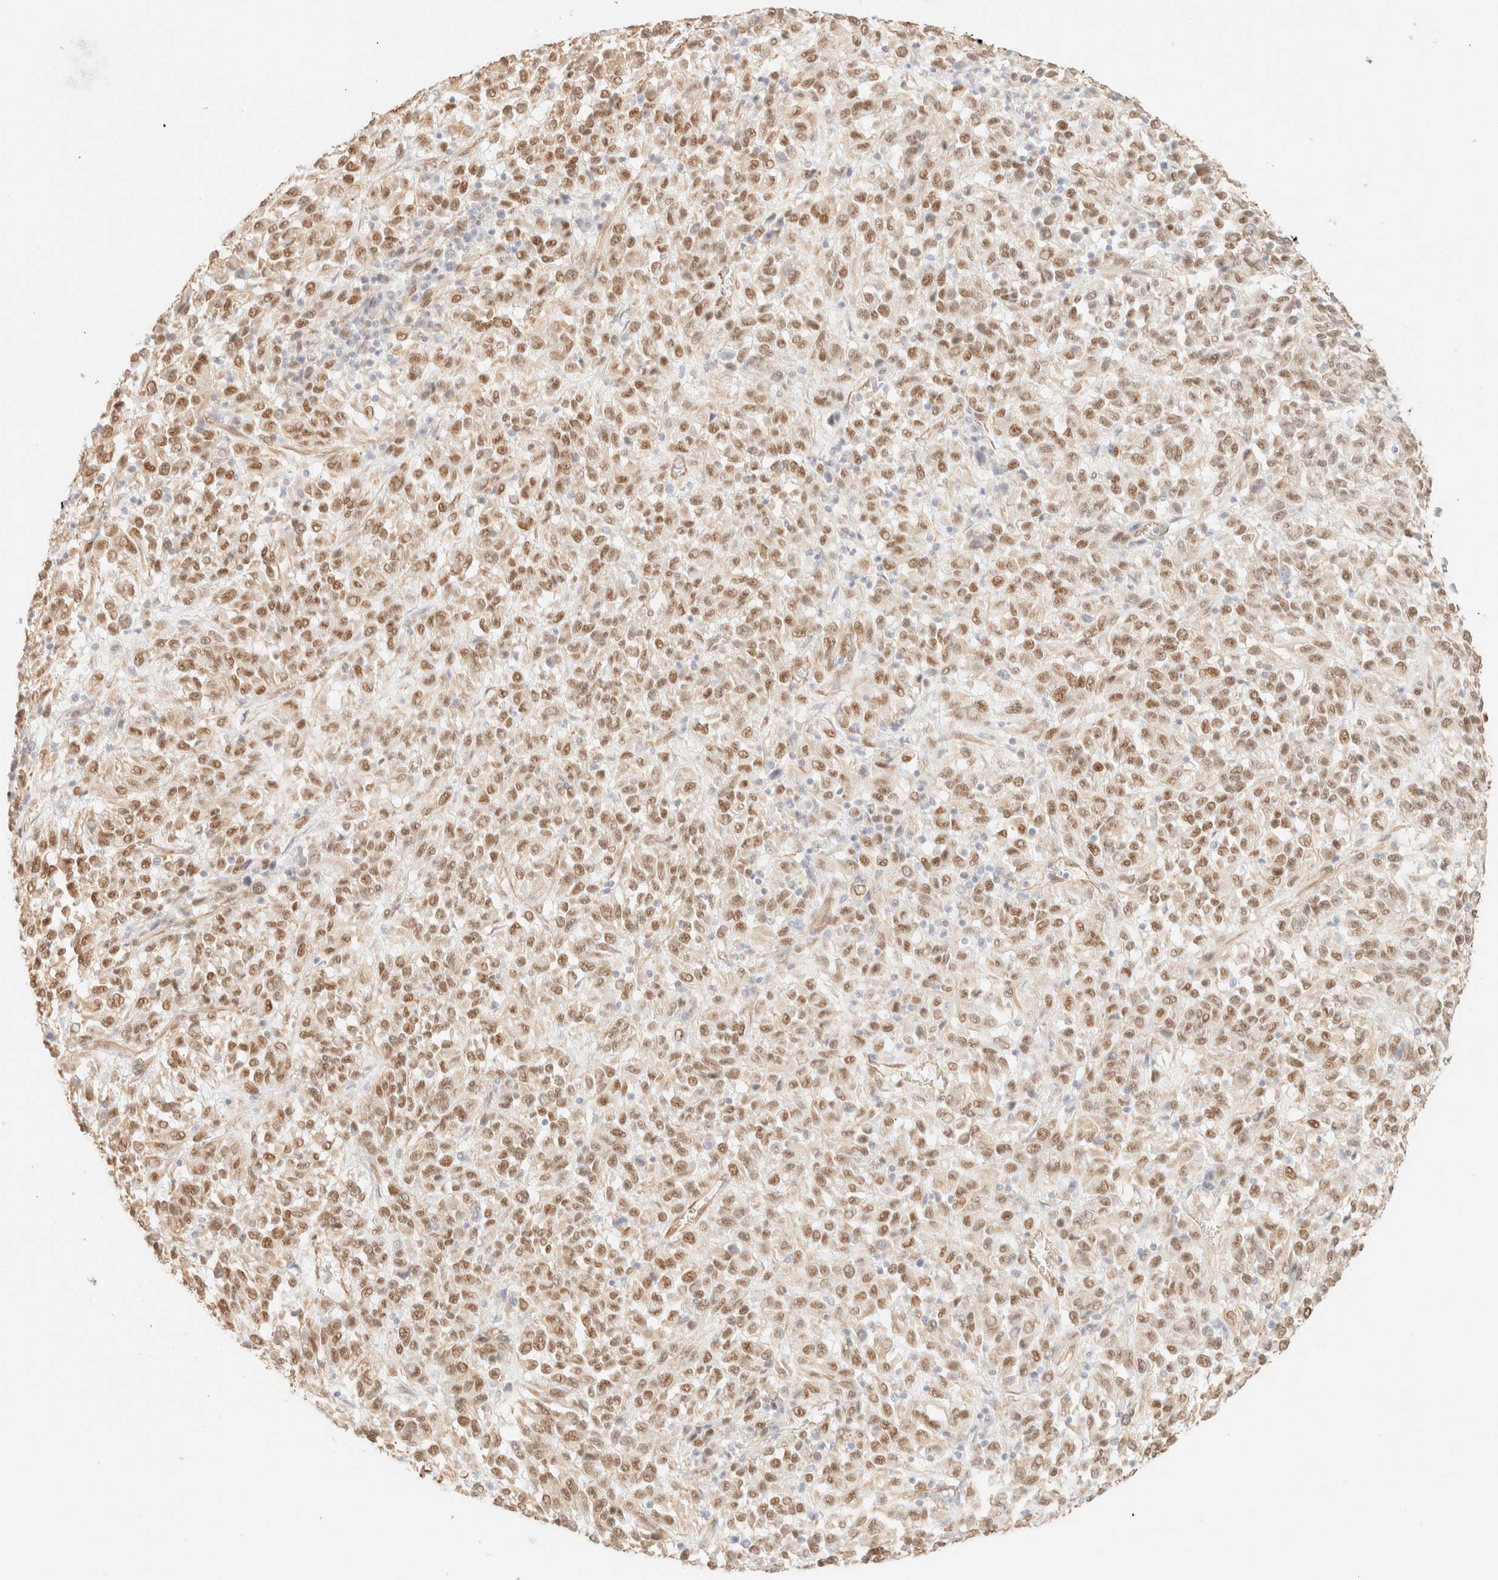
{"staining": {"intensity": "moderate", "quantity": ">75%", "location": "nuclear"}, "tissue": "melanoma", "cell_type": "Tumor cells", "image_type": "cancer", "snomed": [{"axis": "morphology", "description": "Malignant melanoma, Metastatic site"}, {"axis": "topography", "description": "Lung"}], "caption": "Immunohistochemistry (IHC) staining of melanoma, which shows medium levels of moderate nuclear expression in about >75% of tumor cells indicating moderate nuclear protein positivity. The staining was performed using DAB (brown) for protein detection and nuclei were counterstained in hematoxylin (blue).", "gene": "ZSCAN18", "patient": {"sex": "male", "age": 64}}